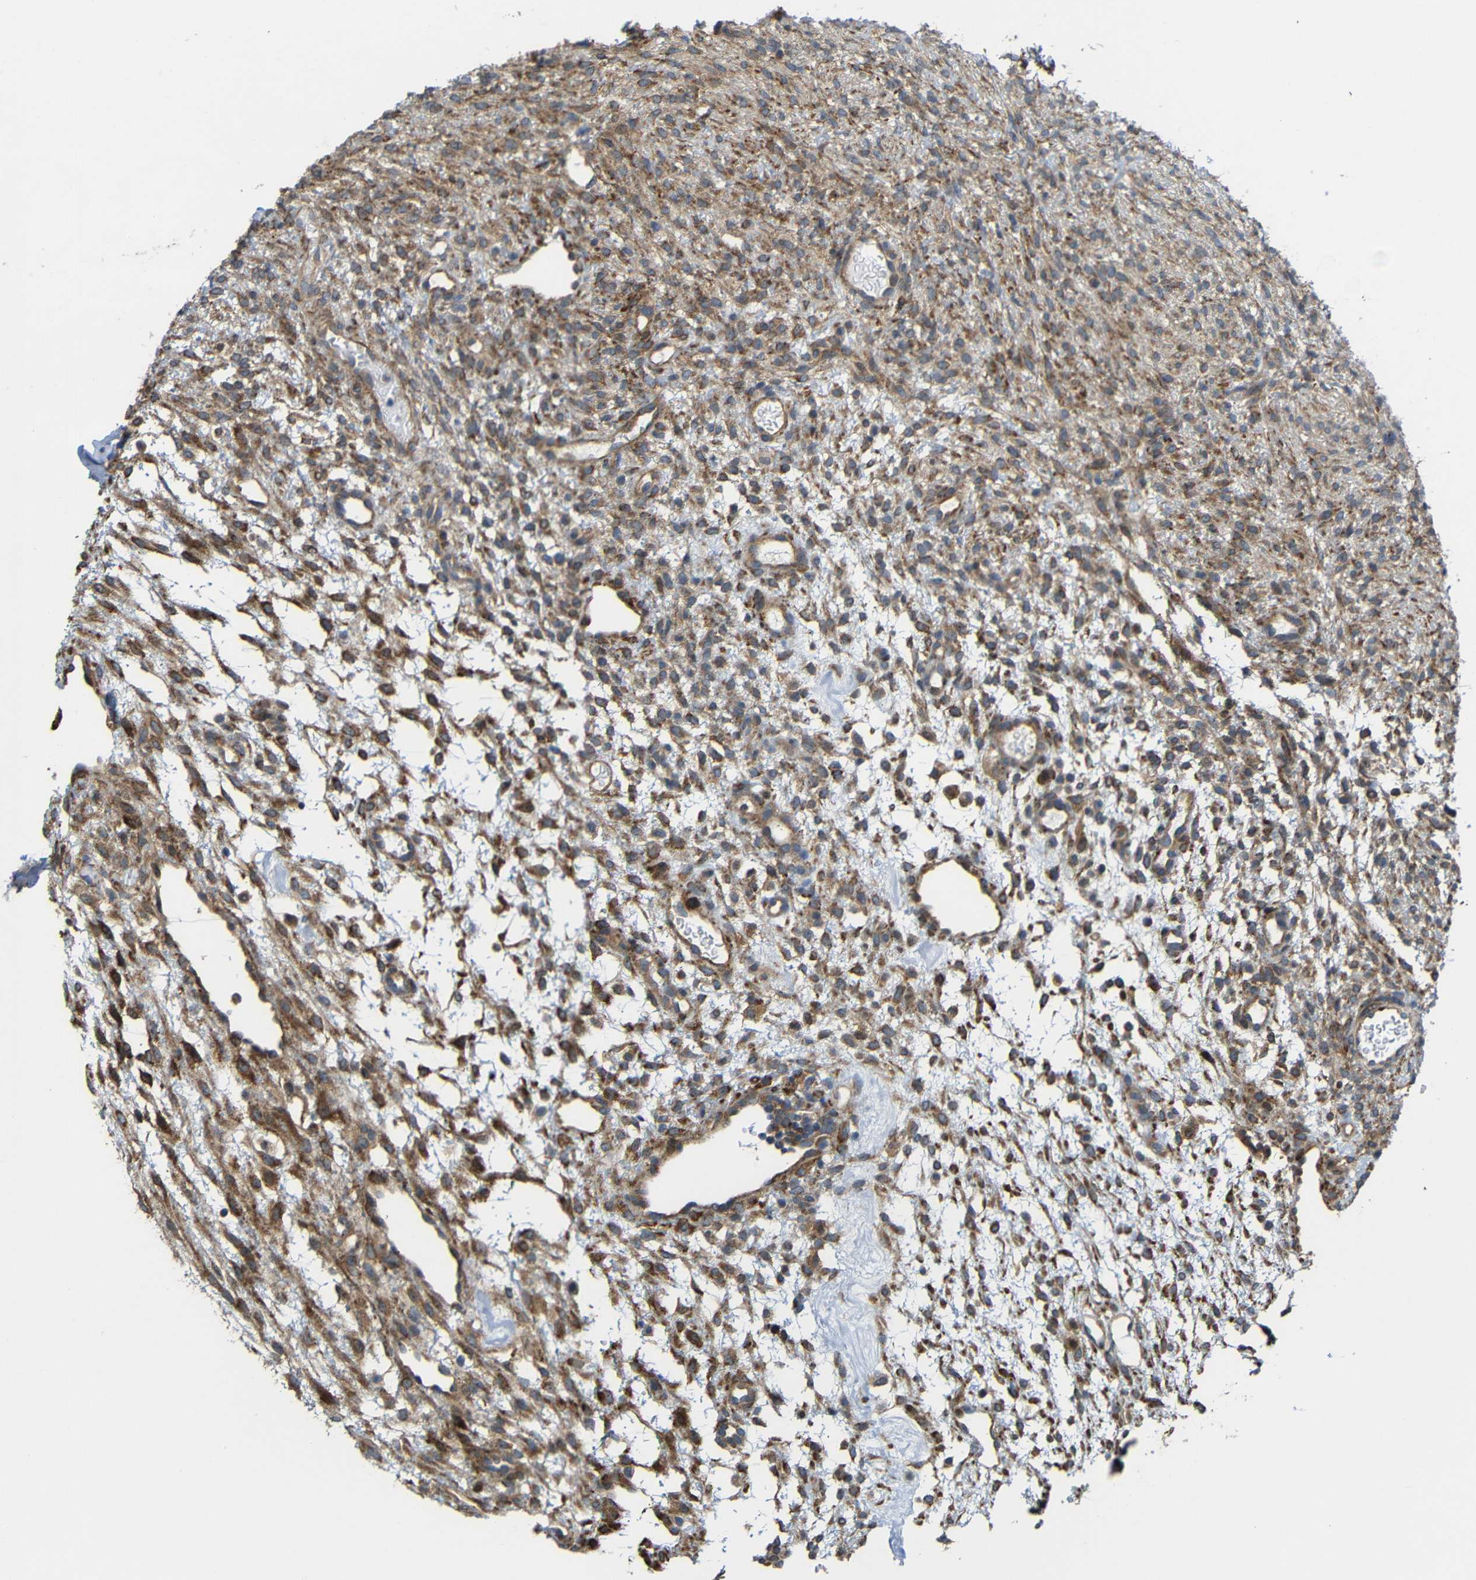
{"staining": {"intensity": "weak", "quantity": "25%-75%", "location": "cytoplasmic/membranous"}, "tissue": "ovary", "cell_type": "Ovarian stroma cells", "image_type": "normal", "snomed": [{"axis": "morphology", "description": "Normal tissue, NOS"}, {"axis": "morphology", "description": "Cyst, NOS"}, {"axis": "topography", "description": "Ovary"}], "caption": "Immunohistochemistry (DAB) staining of unremarkable human ovary displays weak cytoplasmic/membranous protein expression in approximately 25%-75% of ovarian stroma cells. (DAB IHC with brightfield microscopy, high magnification).", "gene": "P3H2", "patient": {"sex": "female", "age": 18}}